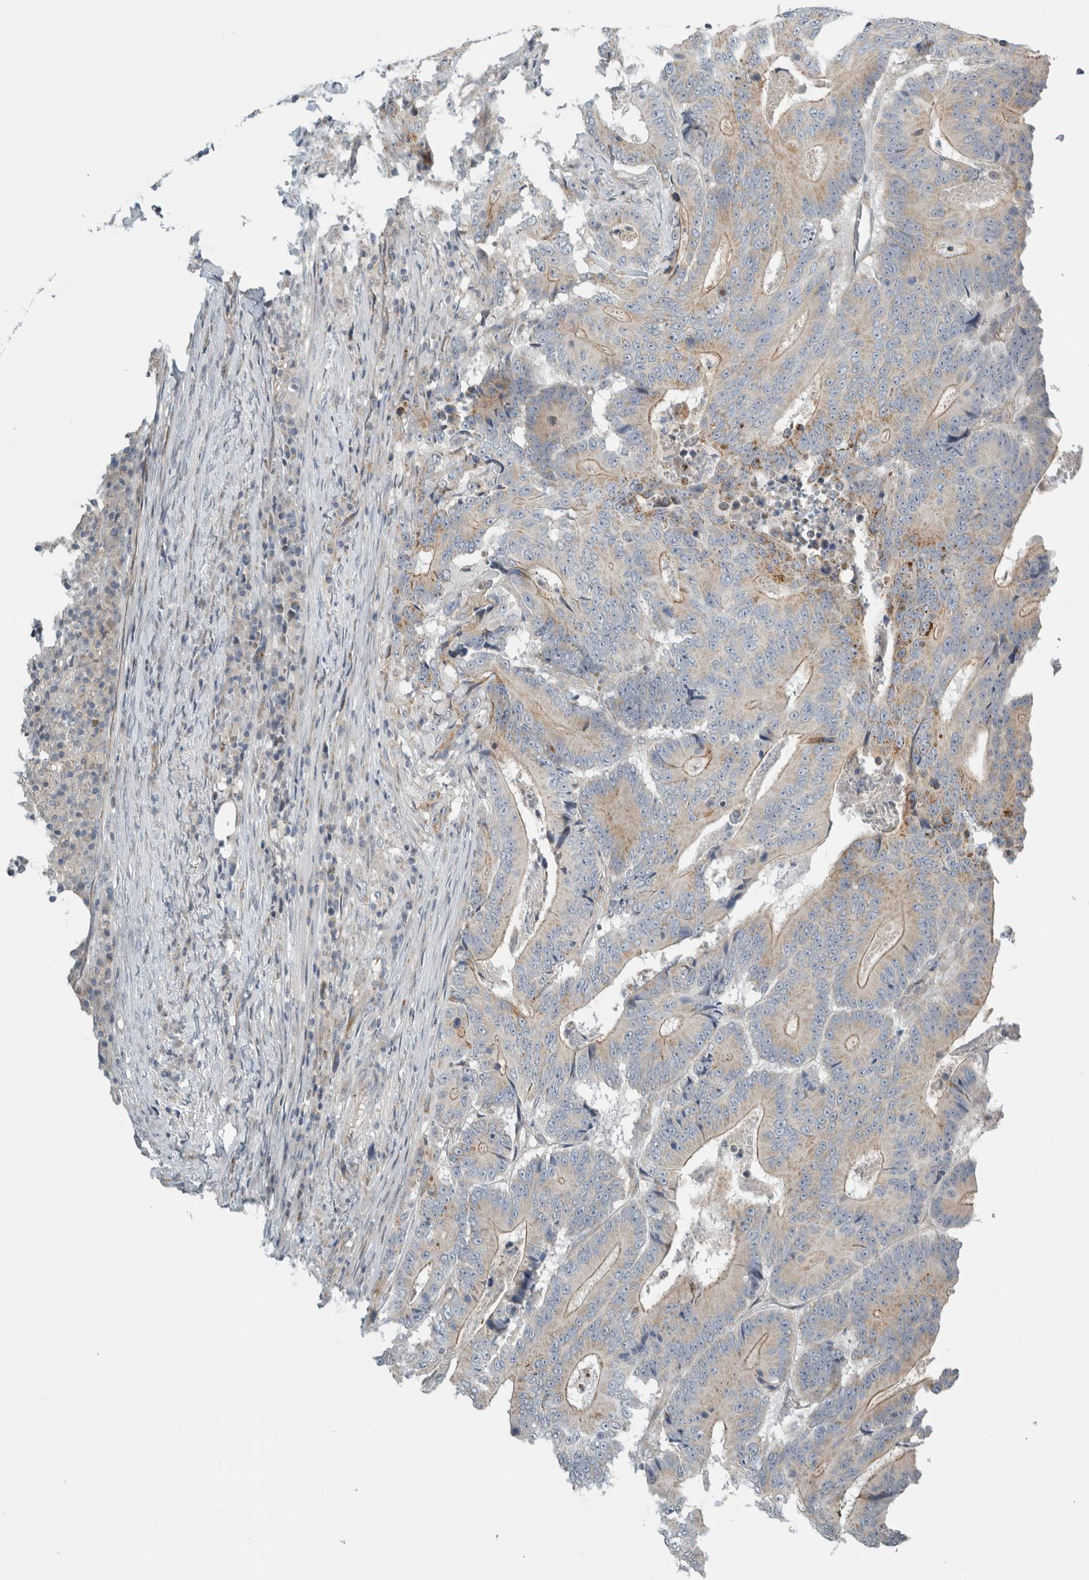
{"staining": {"intensity": "moderate", "quantity": ">75%", "location": "cytoplasmic/membranous"}, "tissue": "colorectal cancer", "cell_type": "Tumor cells", "image_type": "cancer", "snomed": [{"axis": "morphology", "description": "Adenocarcinoma, NOS"}, {"axis": "topography", "description": "Colon"}], "caption": "Immunohistochemistry image of neoplastic tissue: human colorectal adenocarcinoma stained using immunohistochemistry displays medium levels of moderate protein expression localized specifically in the cytoplasmic/membranous of tumor cells, appearing as a cytoplasmic/membranous brown color.", "gene": "KPNA5", "patient": {"sex": "male", "age": 83}}